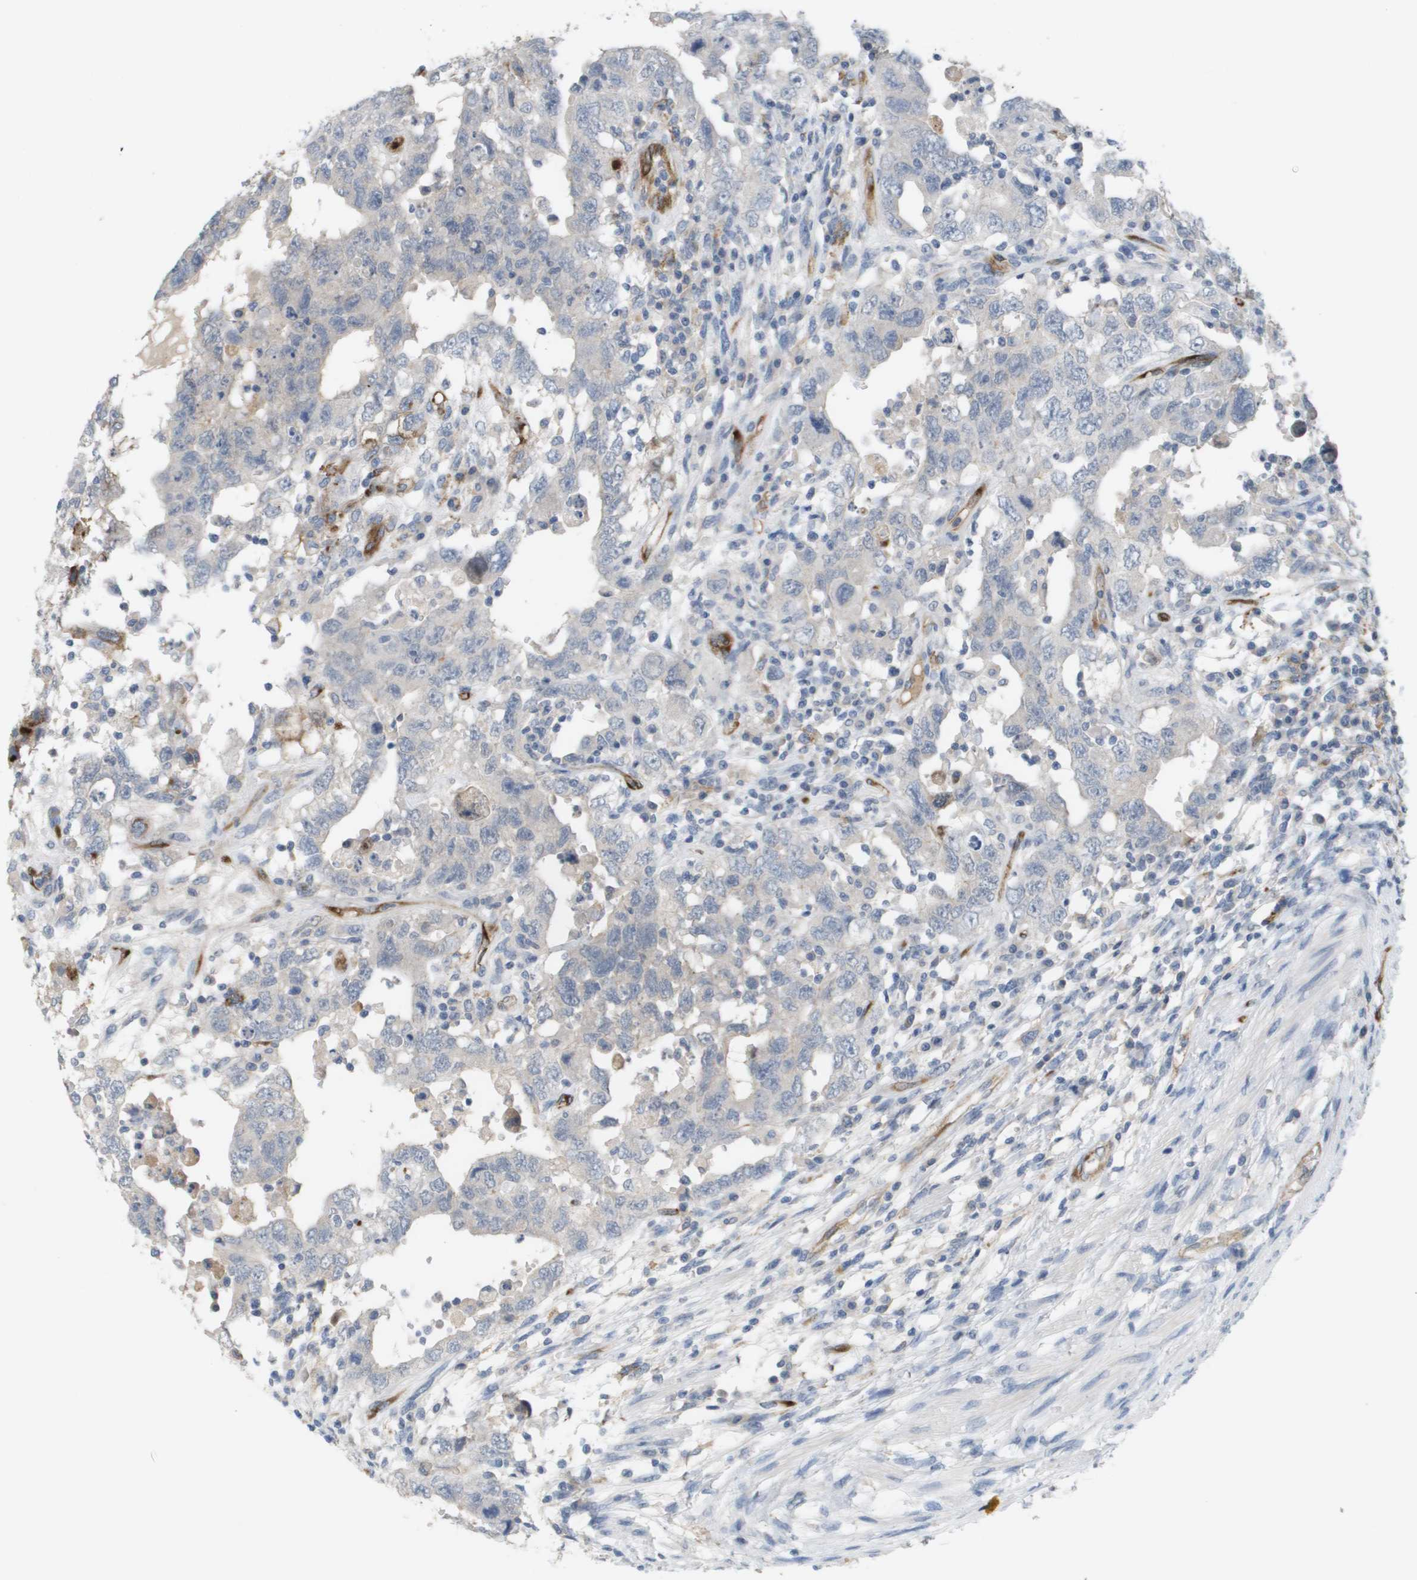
{"staining": {"intensity": "negative", "quantity": "none", "location": "none"}, "tissue": "testis cancer", "cell_type": "Tumor cells", "image_type": "cancer", "snomed": [{"axis": "morphology", "description": "Carcinoma, Embryonal, NOS"}, {"axis": "topography", "description": "Testis"}], "caption": "Immunohistochemistry (IHC) of human embryonal carcinoma (testis) shows no expression in tumor cells.", "gene": "ANGPT2", "patient": {"sex": "male", "age": 26}}